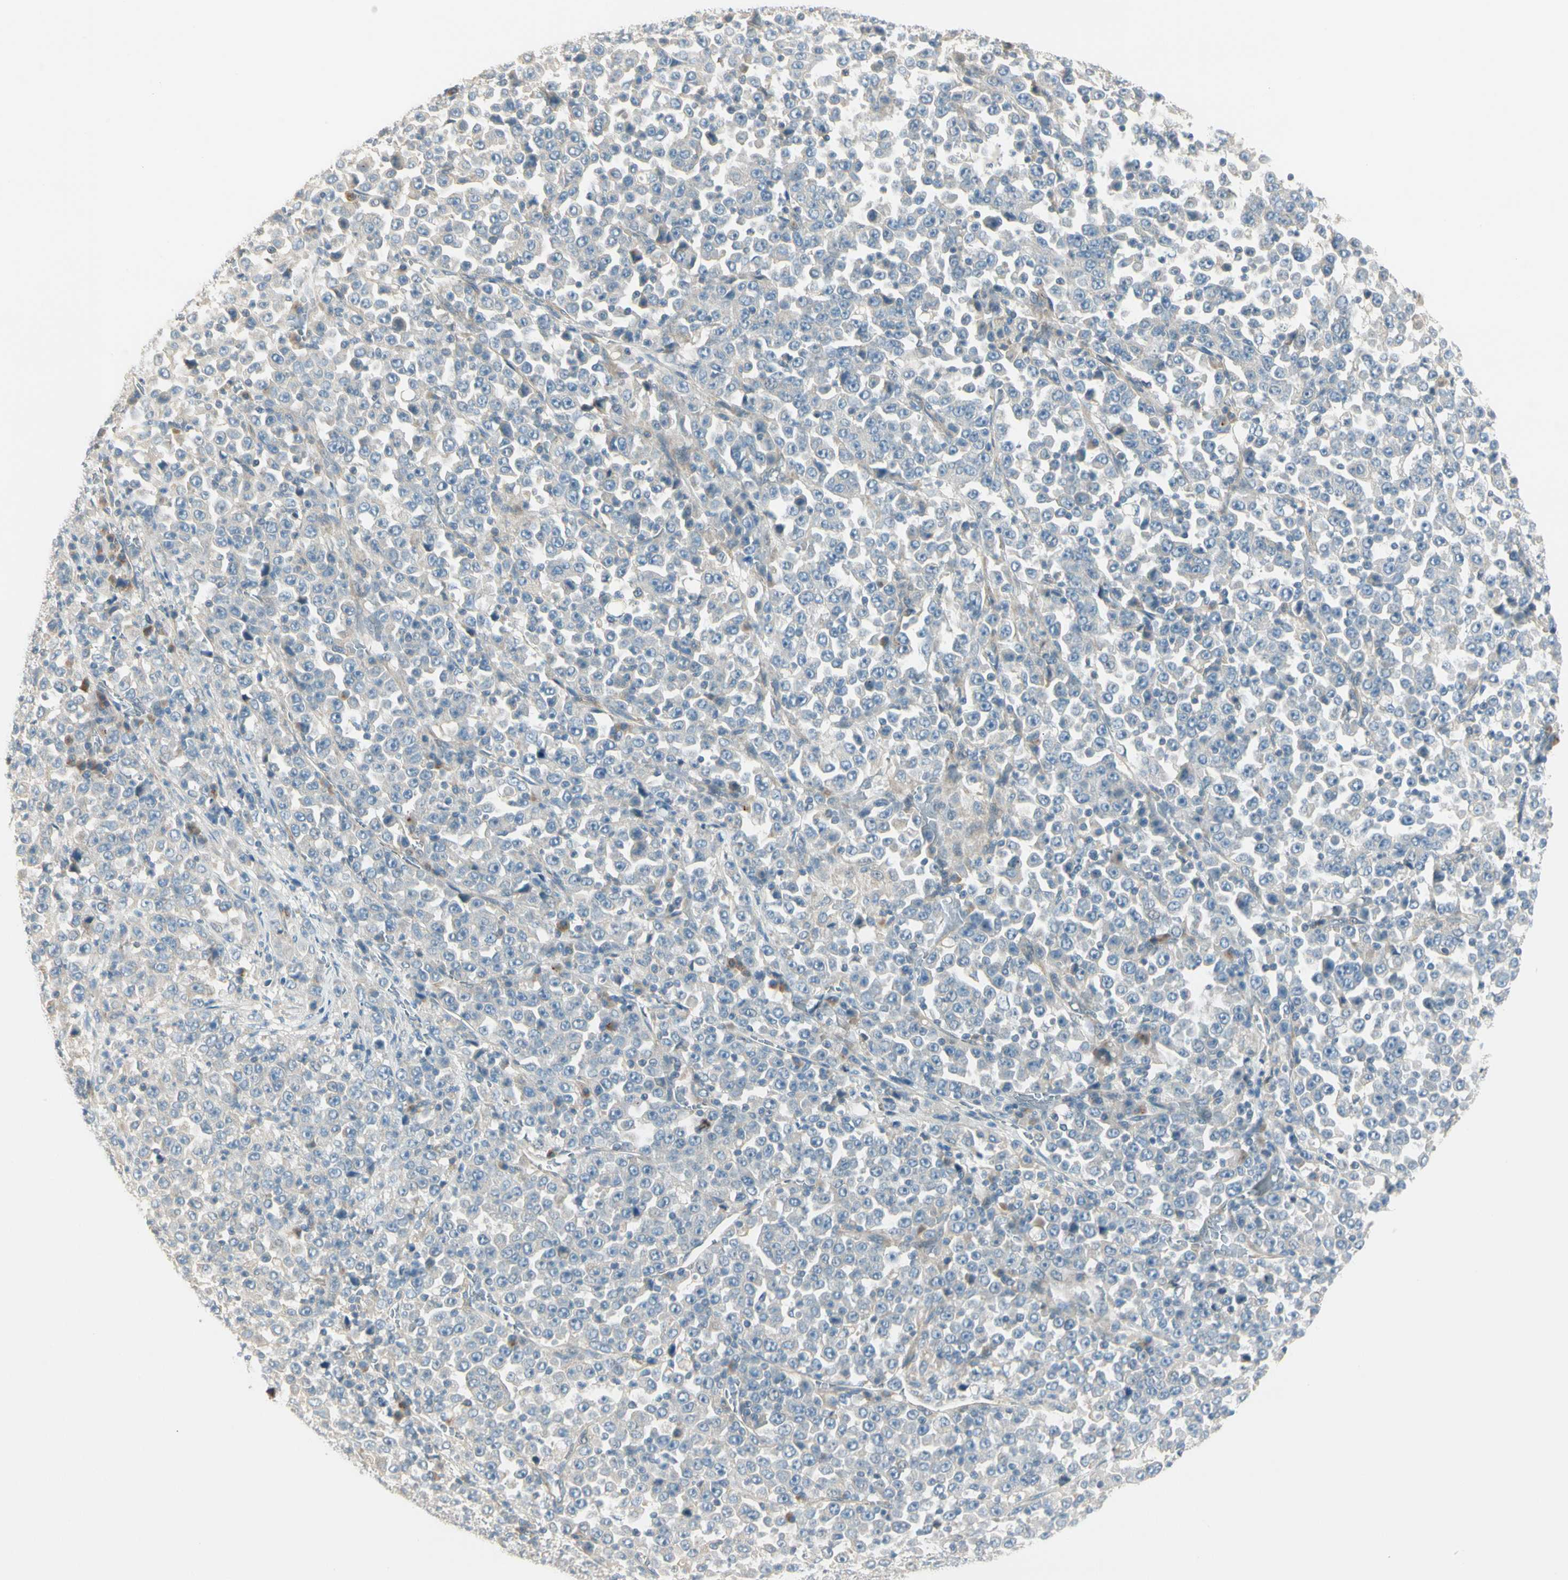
{"staining": {"intensity": "negative", "quantity": "none", "location": "none"}, "tissue": "stomach cancer", "cell_type": "Tumor cells", "image_type": "cancer", "snomed": [{"axis": "morphology", "description": "Normal tissue, NOS"}, {"axis": "morphology", "description": "Adenocarcinoma, NOS"}, {"axis": "topography", "description": "Stomach, upper"}, {"axis": "topography", "description": "Stomach"}], "caption": "Human stomach cancer (adenocarcinoma) stained for a protein using IHC reveals no expression in tumor cells.", "gene": "ADGRA3", "patient": {"sex": "male", "age": 59}}